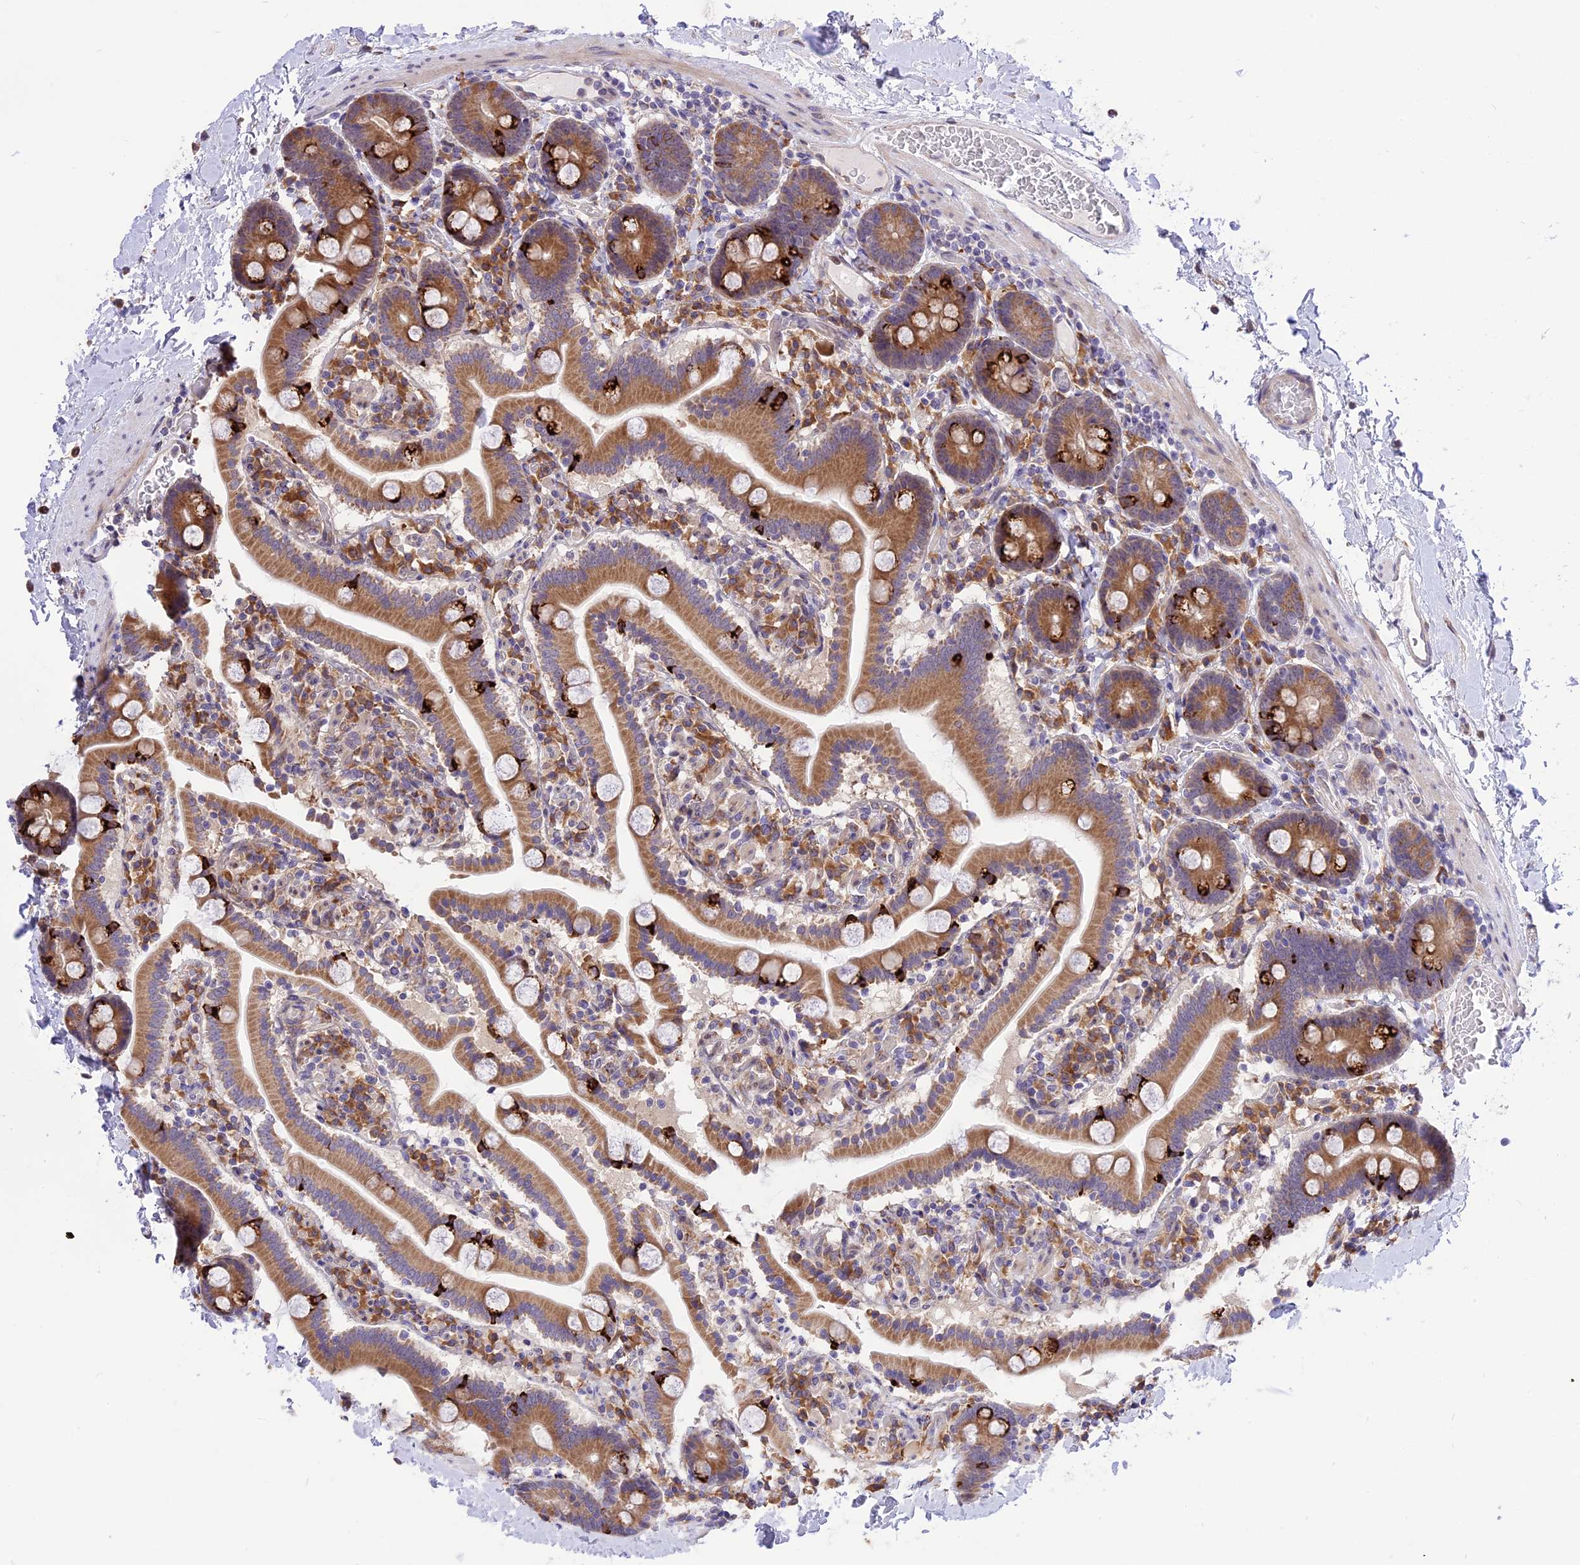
{"staining": {"intensity": "moderate", "quantity": ">75%", "location": "cytoplasmic/membranous"}, "tissue": "duodenum", "cell_type": "Glandular cells", "image_type": "normal", "snomed": [{"axis": "morphology", "description": "Normal tissue, NOS"}, {"axis": "topography", "description": "Duodenum"}], "caption": "IHC (DAB (3,3'-diaminobenzidine)) staining of unremarkable human duodenum reveals moderate cytoplasmic/membranous protein expression in about >75% of glandular cells.", "gene": "ARMCX6", "patient": {"sex": "male", "age": 55}}